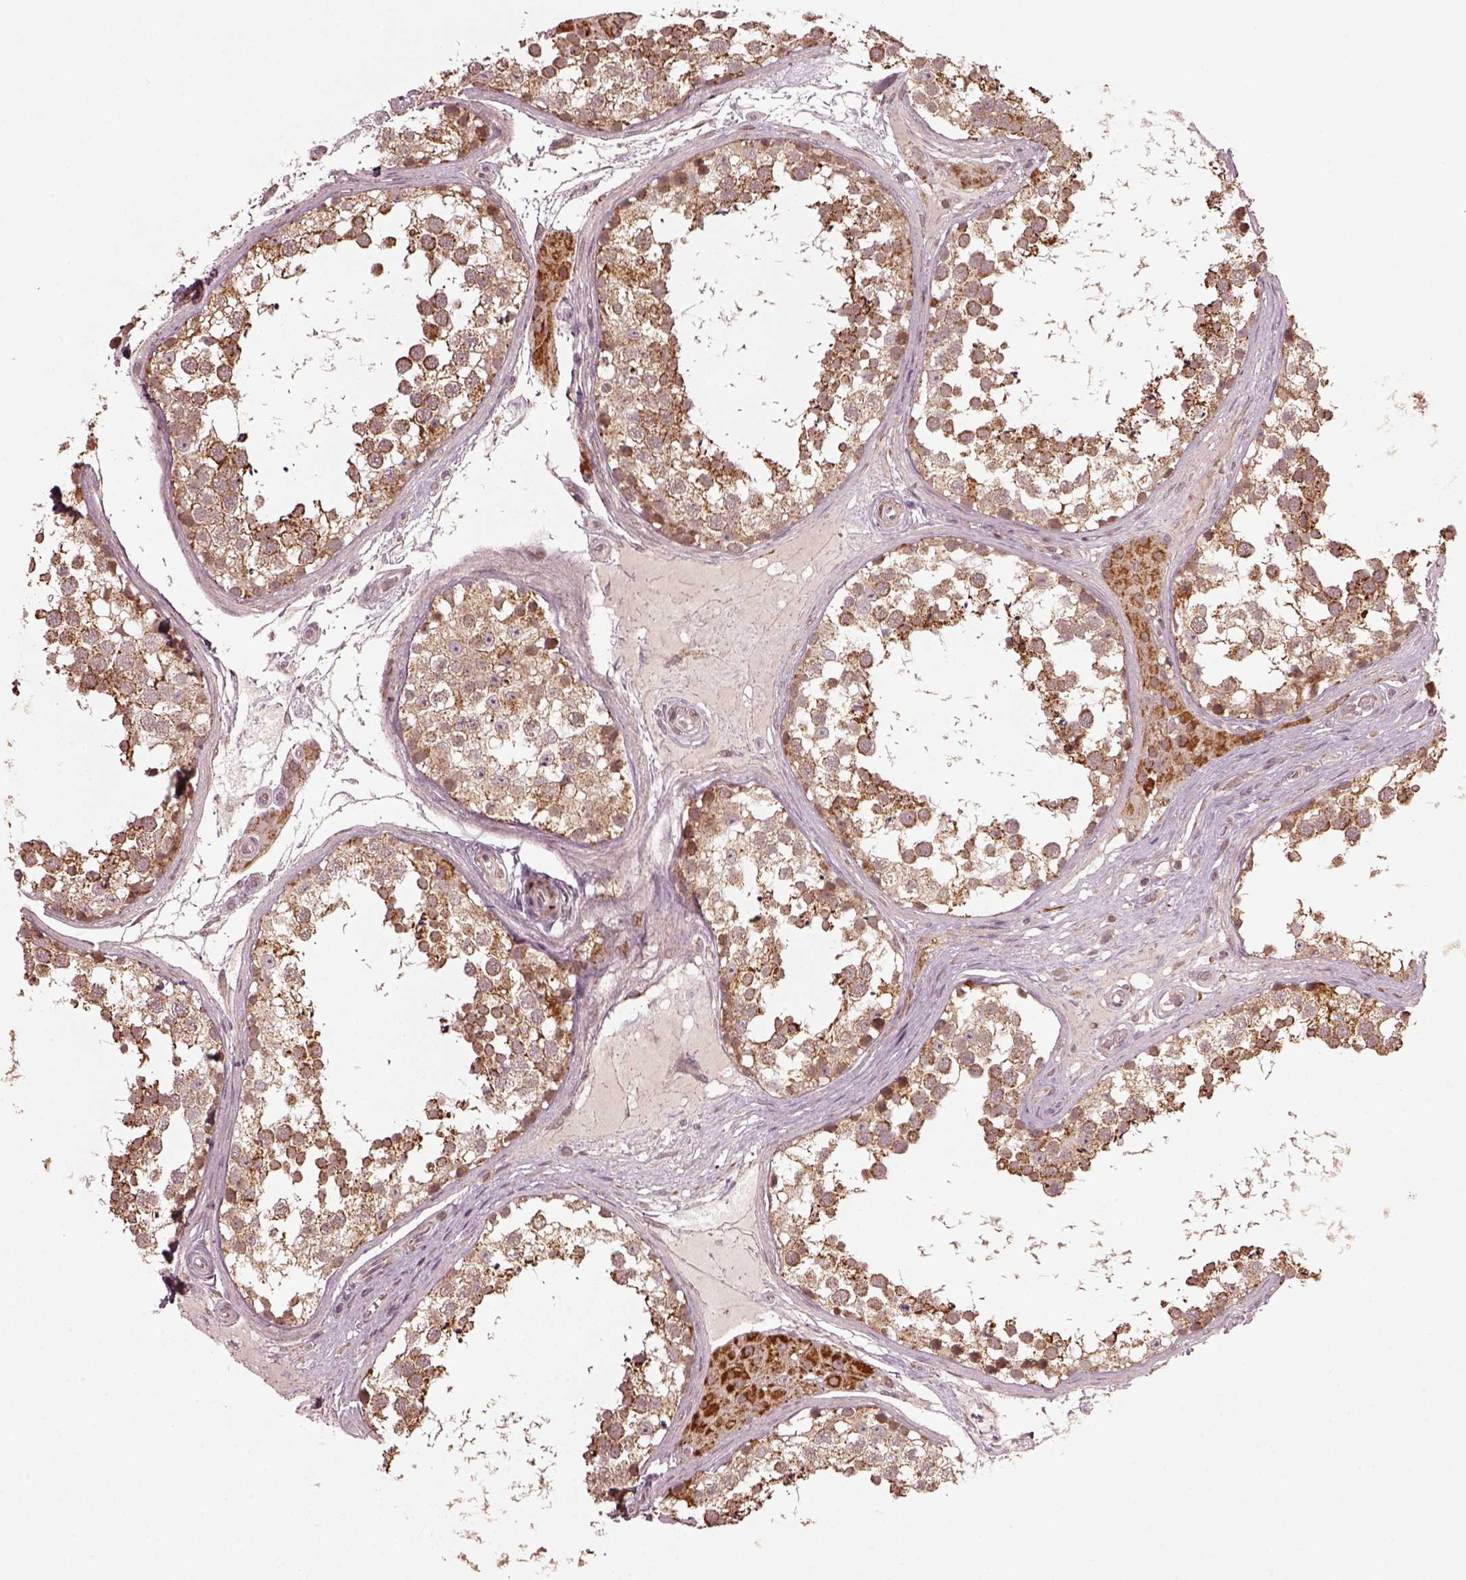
{"staining": {"intensity": "strong", "quantity": ">75%", "location": "cytoplasmic/membranous"}, "tissue": "testis", "cell_type": "Cells in seminiferous ducts", "image_type": "normal", "snomed": [{"axis": "morphology", "description": "Normal tissue, NOS"}, {"axis": "morphology", "description": "Seminoma, NOS"}, {"axis": "topography", "description": "Testis"}], "caption": "Testis stained with immunohistochemistry reveals strong cytoplasmic/membranous staining in about >75% of cells in seminiferous ducts.", "gene": "SEL1L3", "patient": {"sex": "male", "age": 65}}